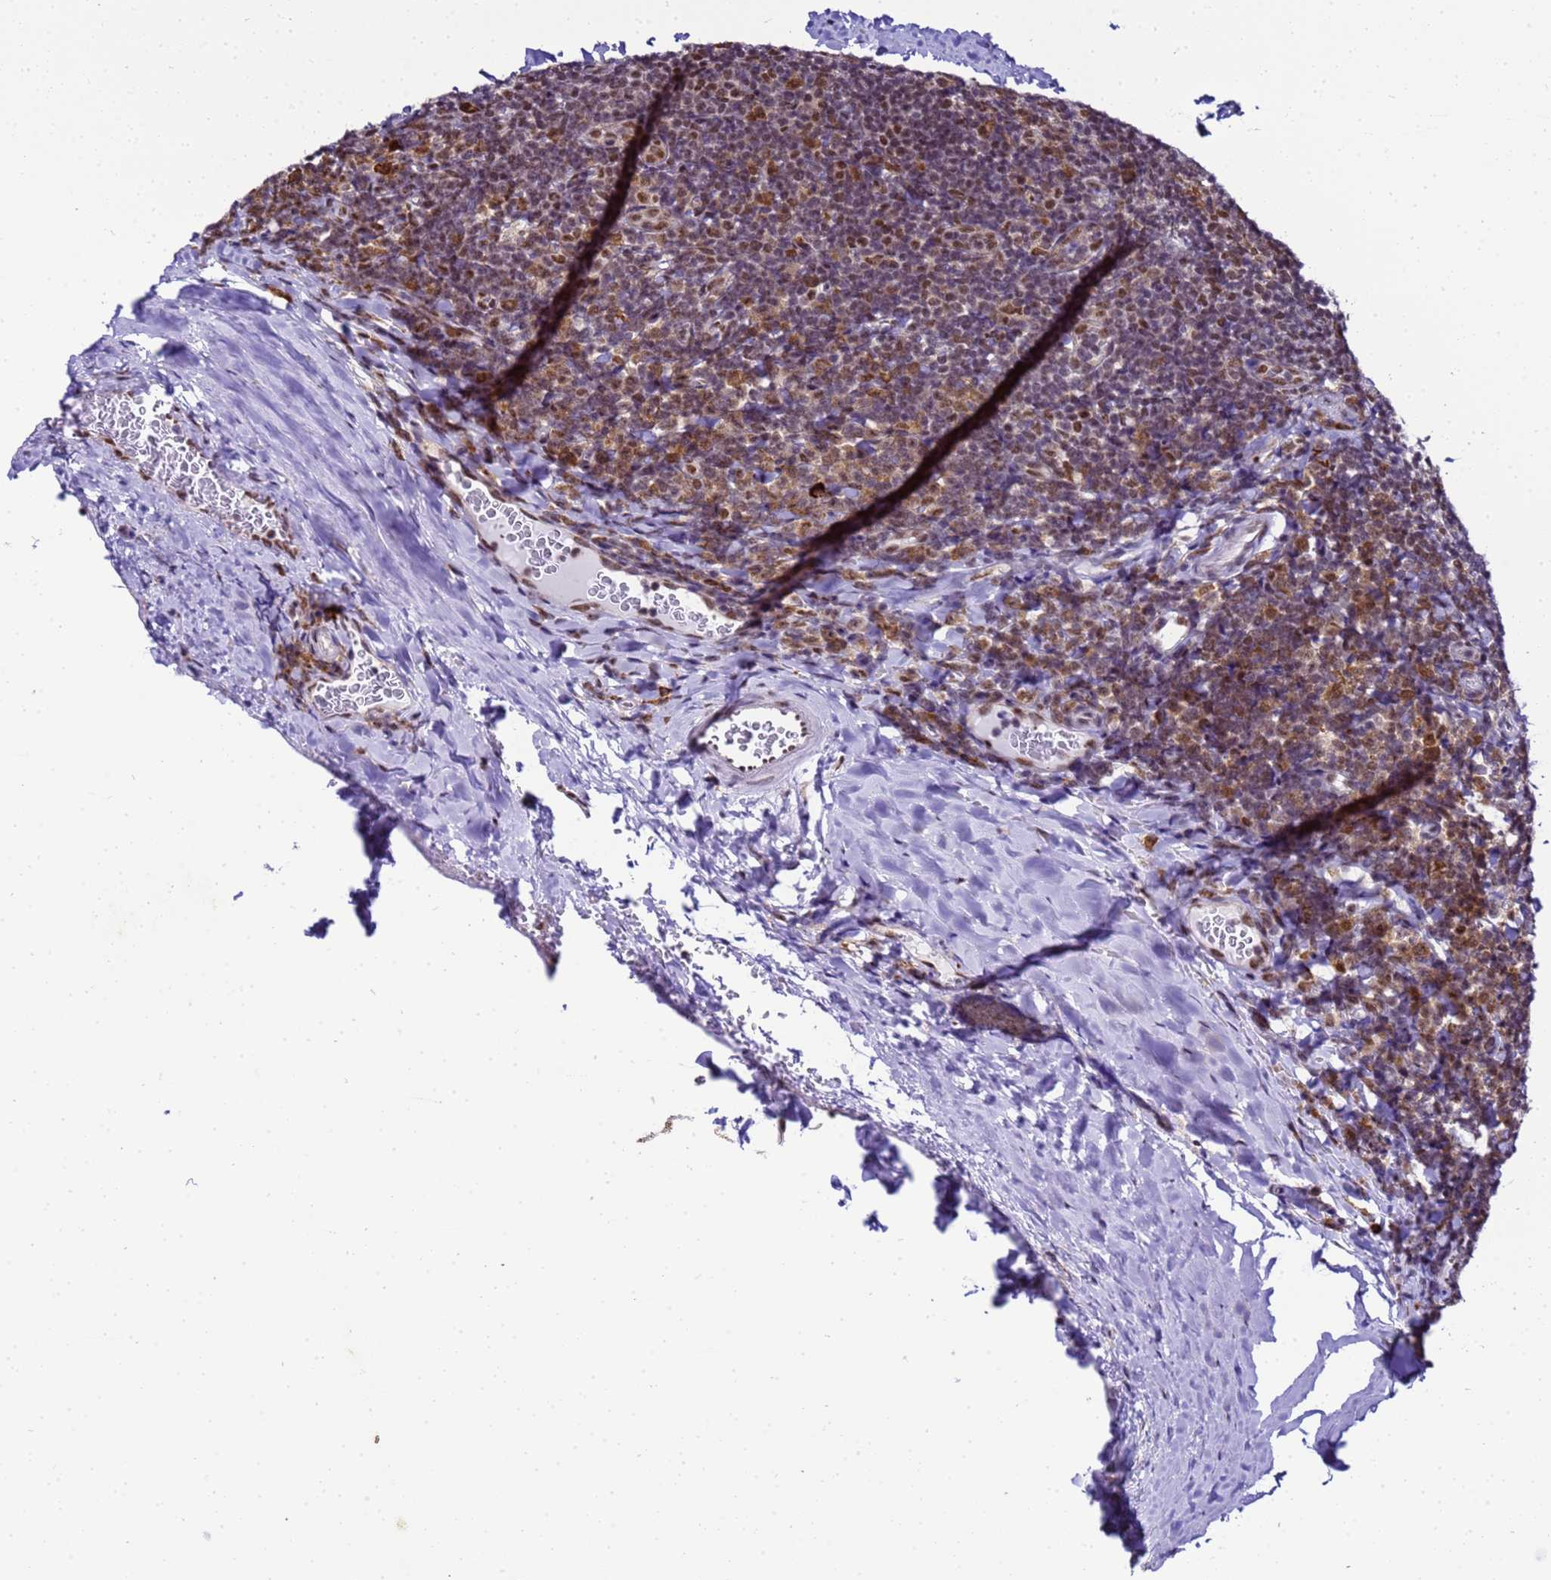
{"staining": {"intensity": "moderate", "quantity": ">75%", "location": "cytoplasmic/membranous,nuclear"}, "tissue": "tonsil", "cell_type": "Germinal center cells", "image_type": "normal", "snomed": [{"axis": "morphology", "description": "Normal tissue, NOS"}, {"axis": "topography", "description": "Tonsil"}], "caption": "Tonsil stained with immunohistochemistry exhibits moderate cytoplasmic/membranous,nuclear positivity in approximately >75% of germinal center cells.", "gene": "SMN1", "patient": {"sex": "male", "age": 17}}